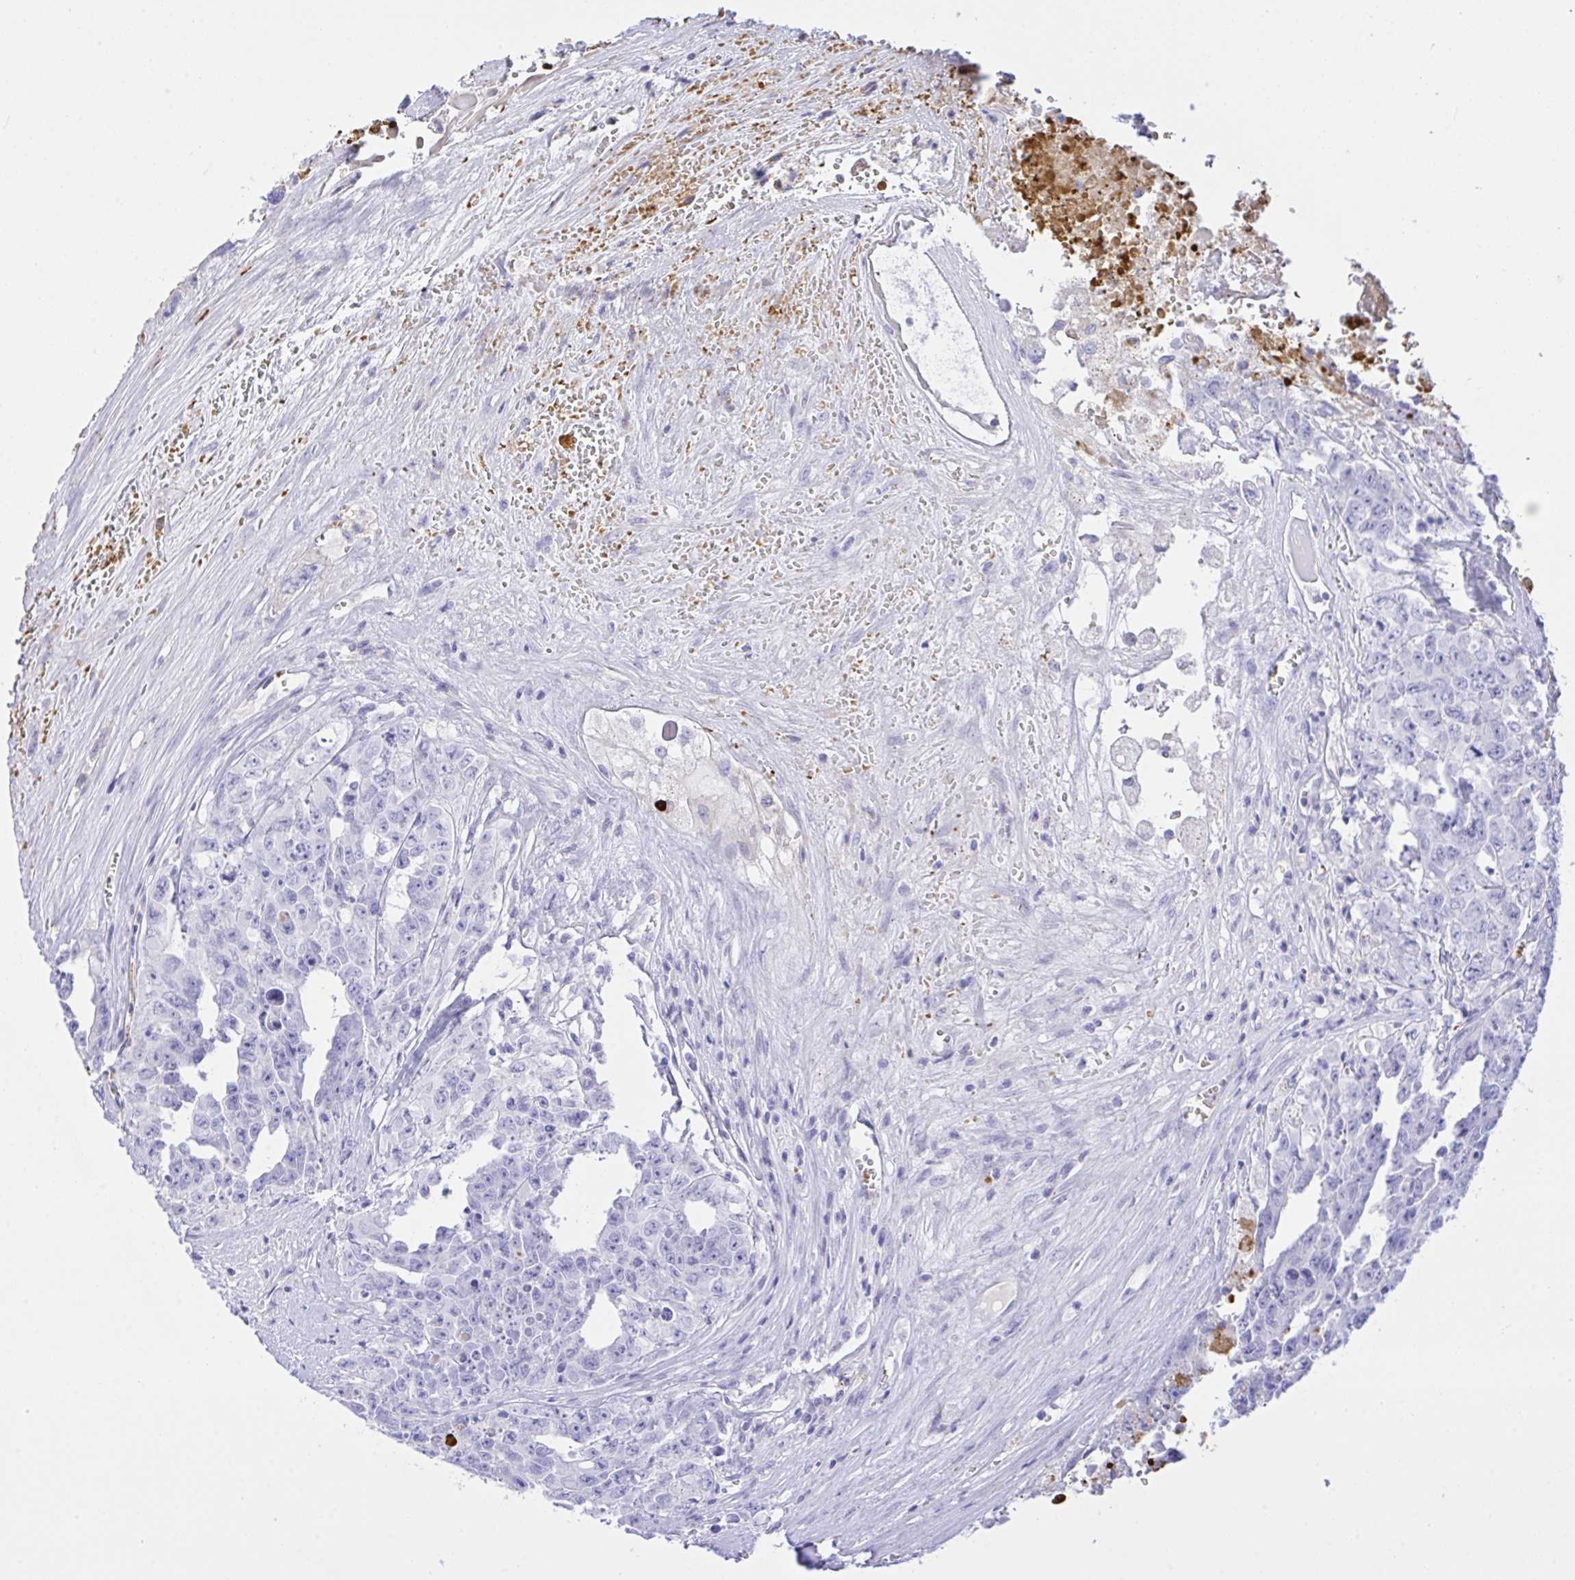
{"staining": {"intensity": "negative", "quantity": "none", "location": "none"}, "tissue": "testis cancer", "cell_type": "Tumor cells", "image_type": "cancer", "snomed": [{"axis": "morphology", "description": "Carcinoma, Embryonal, NOS"}, {"axis": "topography", "description": "Testis"}], "caption": "This is an immunohistochemistry (IHC) photomicrograph of human testis embryonal carcinoma. There is no expression in tumor cells.", "gene": "ZNF221", "patient": {"sex": "male", "age": 24}}